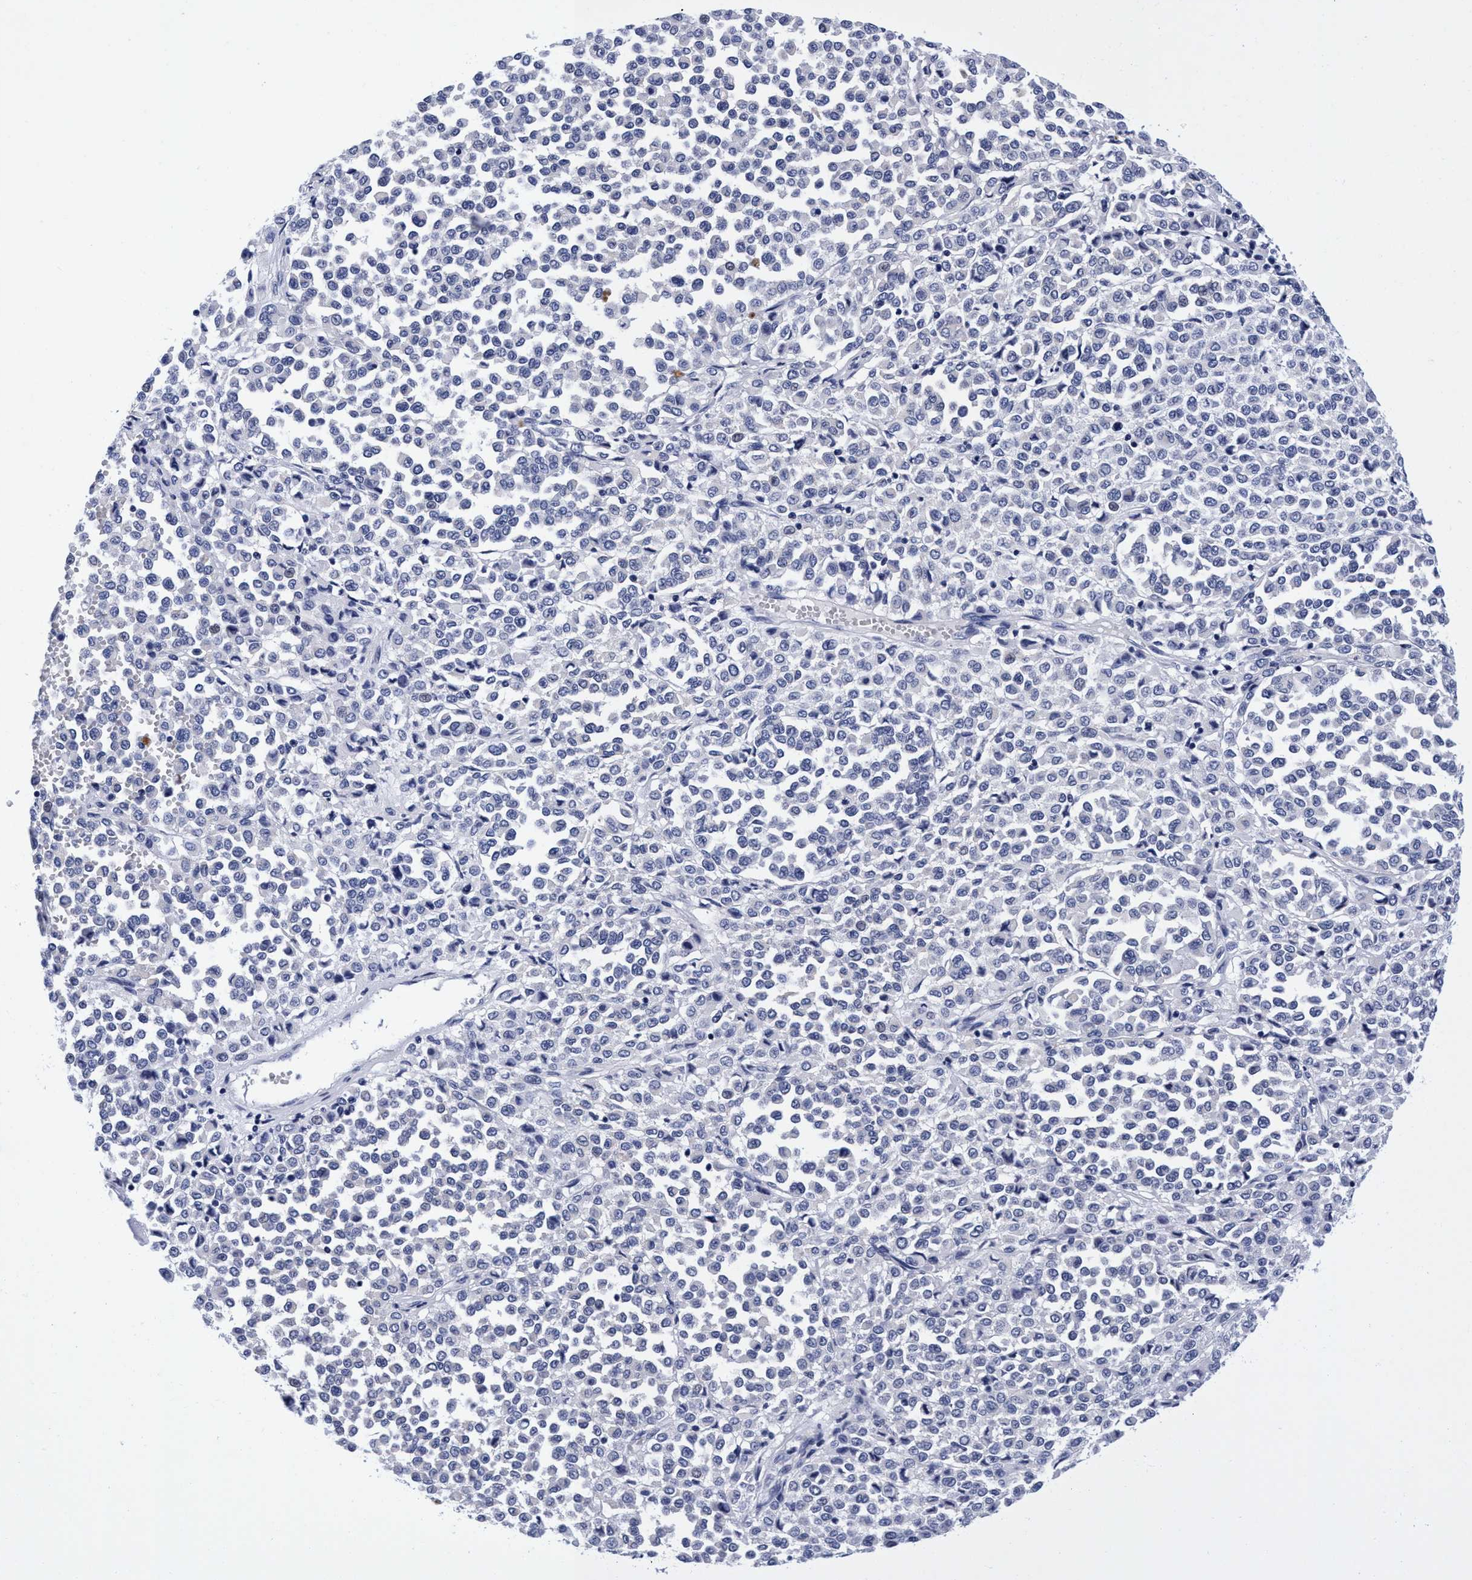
{"staining": {"intensity": "negative", "quantity": "none", "location": "none"}, "tissue": "melanoma", "cell_type": "Tumor cells", "image_type": "cancer", "snomed": [{"axis": "morphology", "description": "Malignant melanoma, Metastatic site"}, {"axis": "topography", "description": "Pancreas"}], "caption": "A photomicrograph of human malignant melanoma (metastatic site) is negative for staining in tumor cells.", "gene": "PLPPR1", "patient": {"sex": "female", "age": 30}}